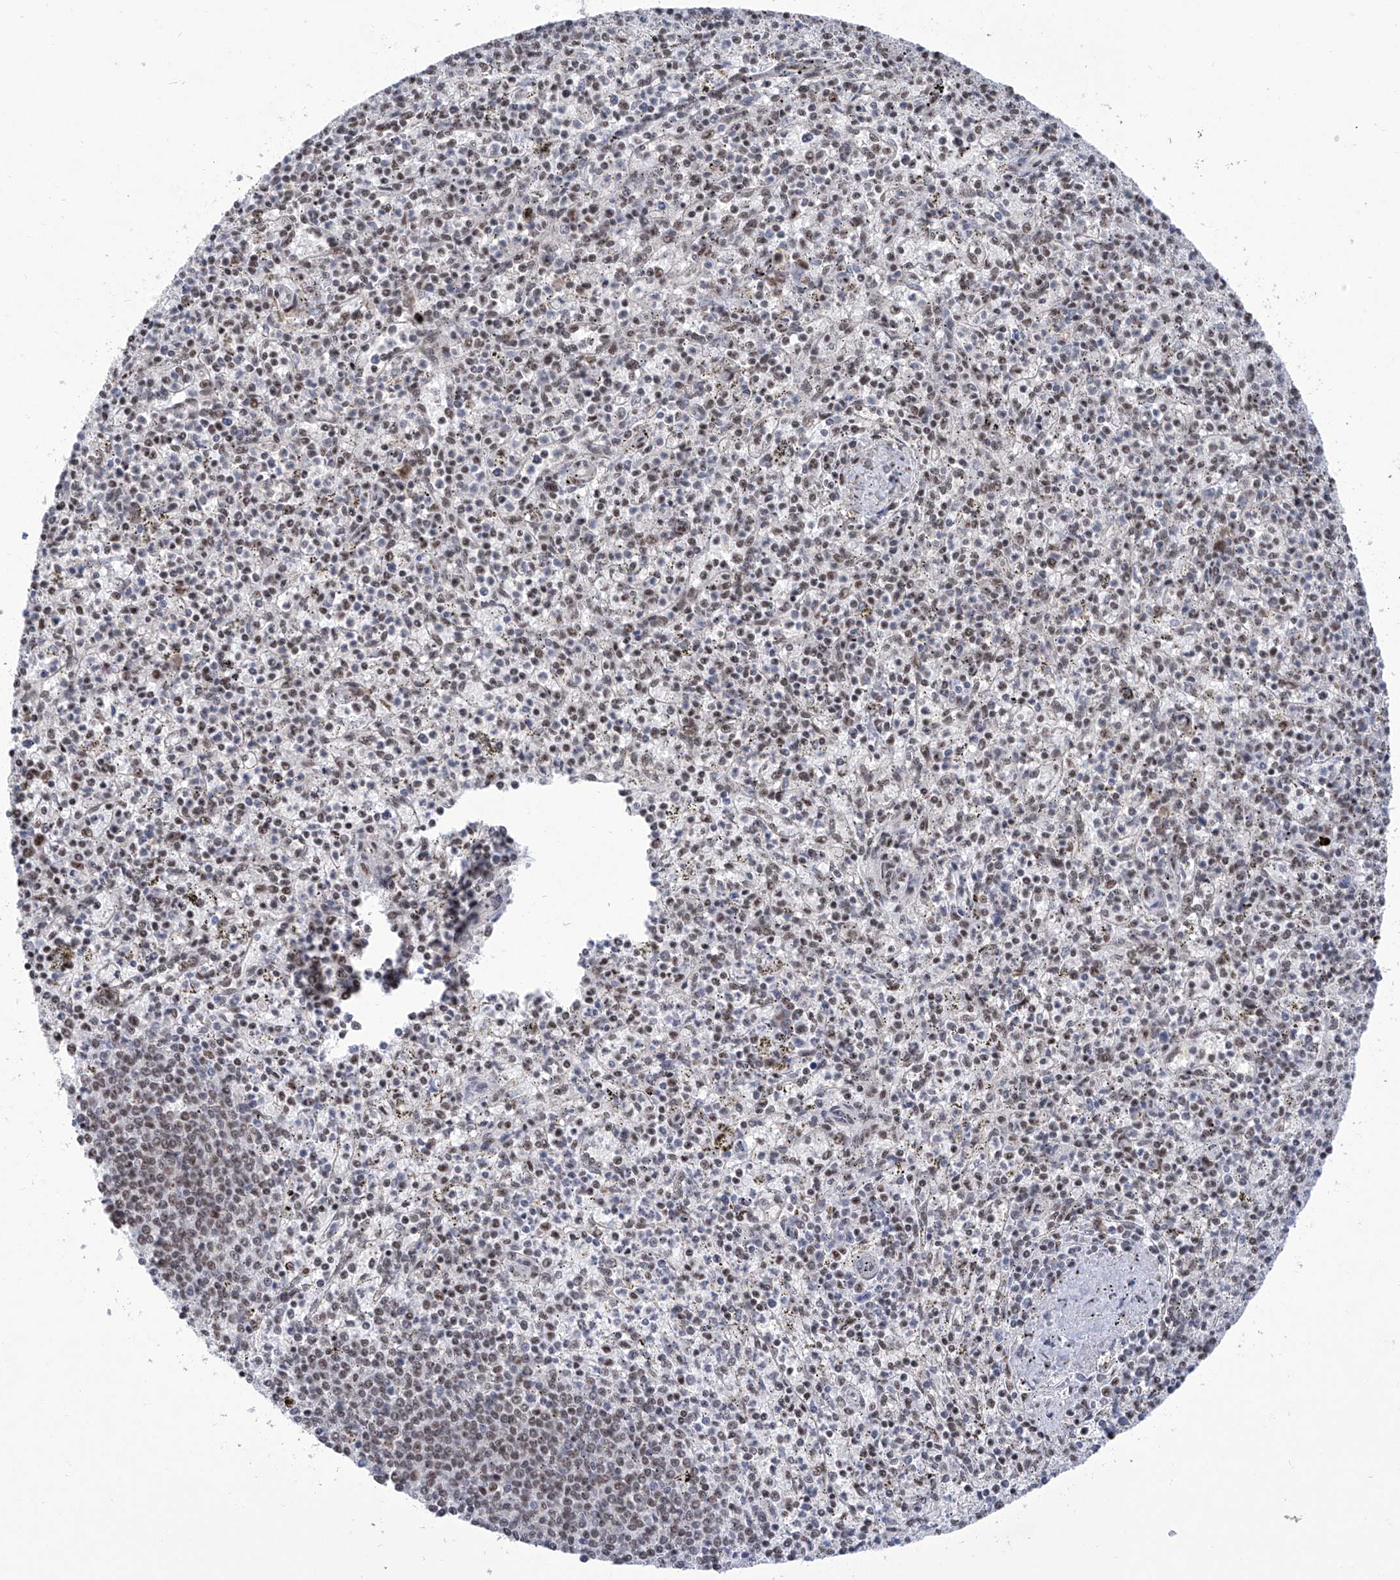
{"staining": {"intensity": "moderate", "quantity": "25%-75%", "location": "nuclear"}, "tissue": "spleen", "cell_type": "Cells in red pulp", "image_type": "normal", "snomed": [{"axis": "morphology", "description": "Normal tissue, NOS"}, {"axis": "topography", "description": "Spleen"}], "caption": "IHC micrograph of unremarkable spleen: spleen stained using immunohistochemistry (IHC) exhibits medium levels of moderate protein expression localized specifically in the nuclear of cells in red pulp, appearing as a nuclear brown color.", "gene": "FBXL4", "patient": {"sex": "male", "age": 72}}